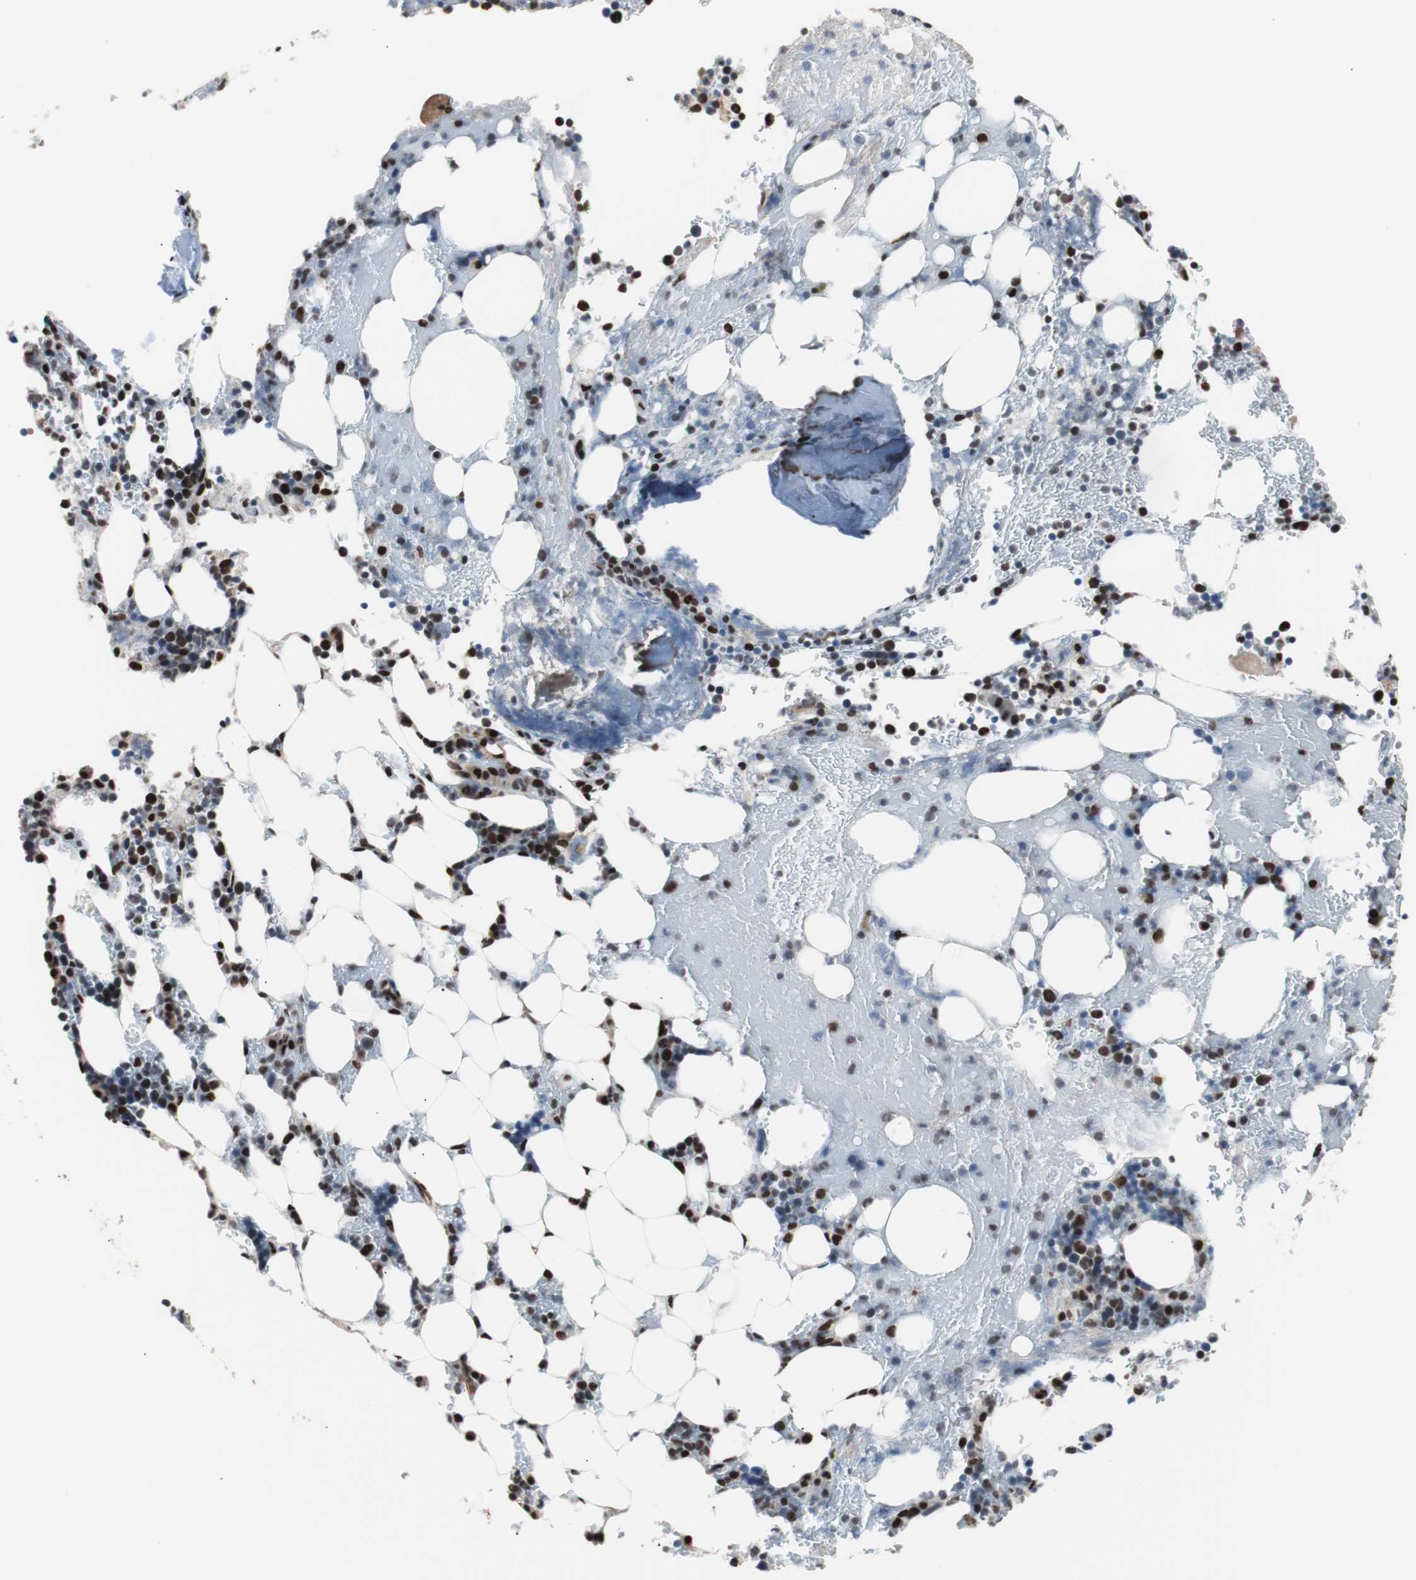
{"staining": {"intensity": "strong", "quantity": "25%-75%", "location": "nuclear"}, "tissue": "bone marrow", "cell_type": "Hematopoietic cells", "image_type": "normal", "snomed": [{"axis": "morphology", "description": "Normal tissue, NOS"}, {"axis": "topography", "description": "Bone marrow"}], "caption": "The image demonstrates staining of benign bone marrow, revealing strong nuclear protein positivity (brown color) within hematopoietic cells.", "gene": "POGZ", "patient": {"sex": "female", "age": 73}}